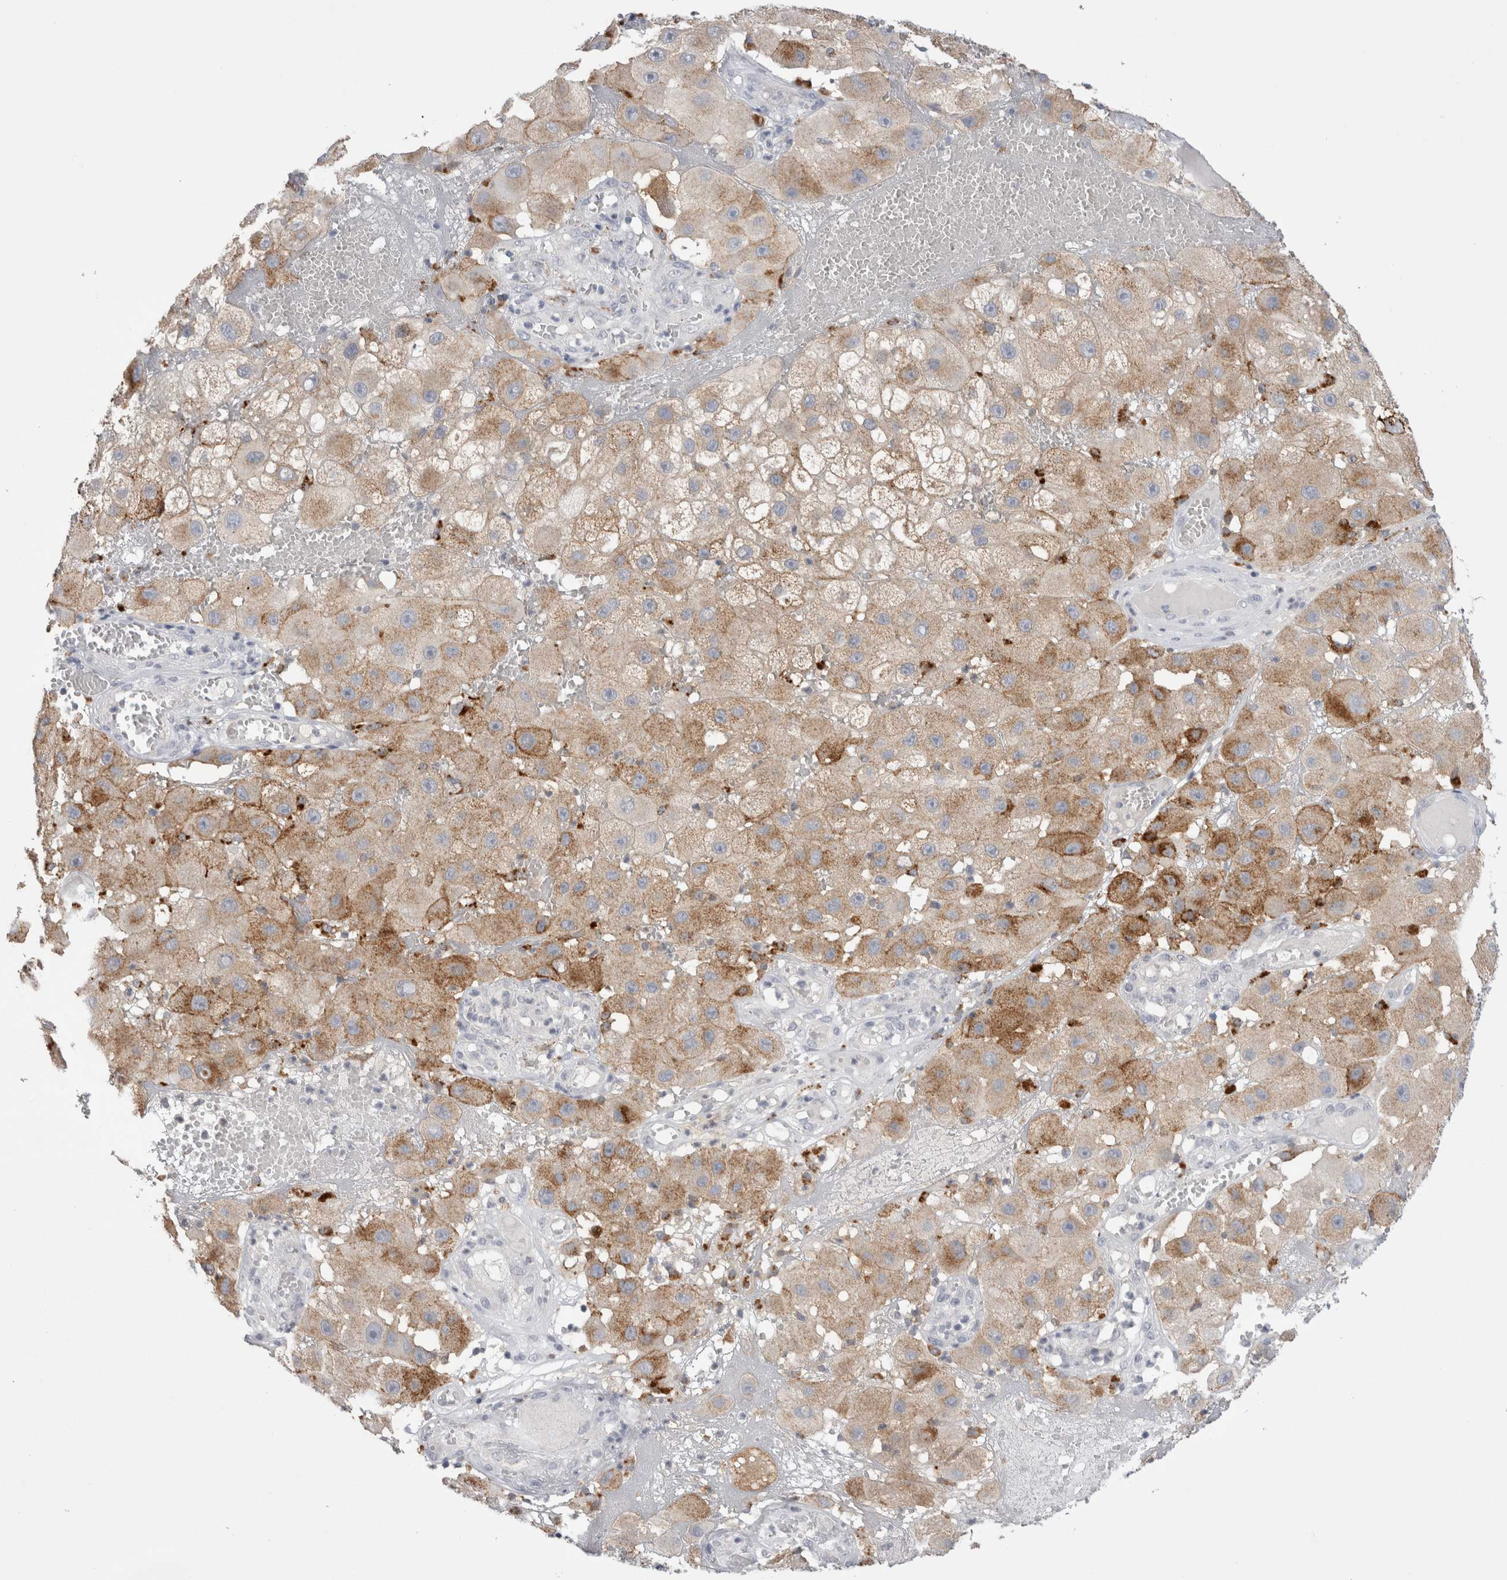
{"staining": {"intensity": "moderate", "quantity": ">75%", "location": "cytoplasmic/membranous"}, "tissue": "melanoma", "cell_type": "Tumor cells", "image_type": "cancer", "snomed": [{"axis": "morphology", "description": "Malignant melanoma, NOS"}, {"axis": "topography", "description": "Skin"}], "caption": "Malignant melanoma stained with a protein marker displays moderate staining in tumor cells.", "gene": "EPDR1", "patient": {"sex": "female", "age": 81}}